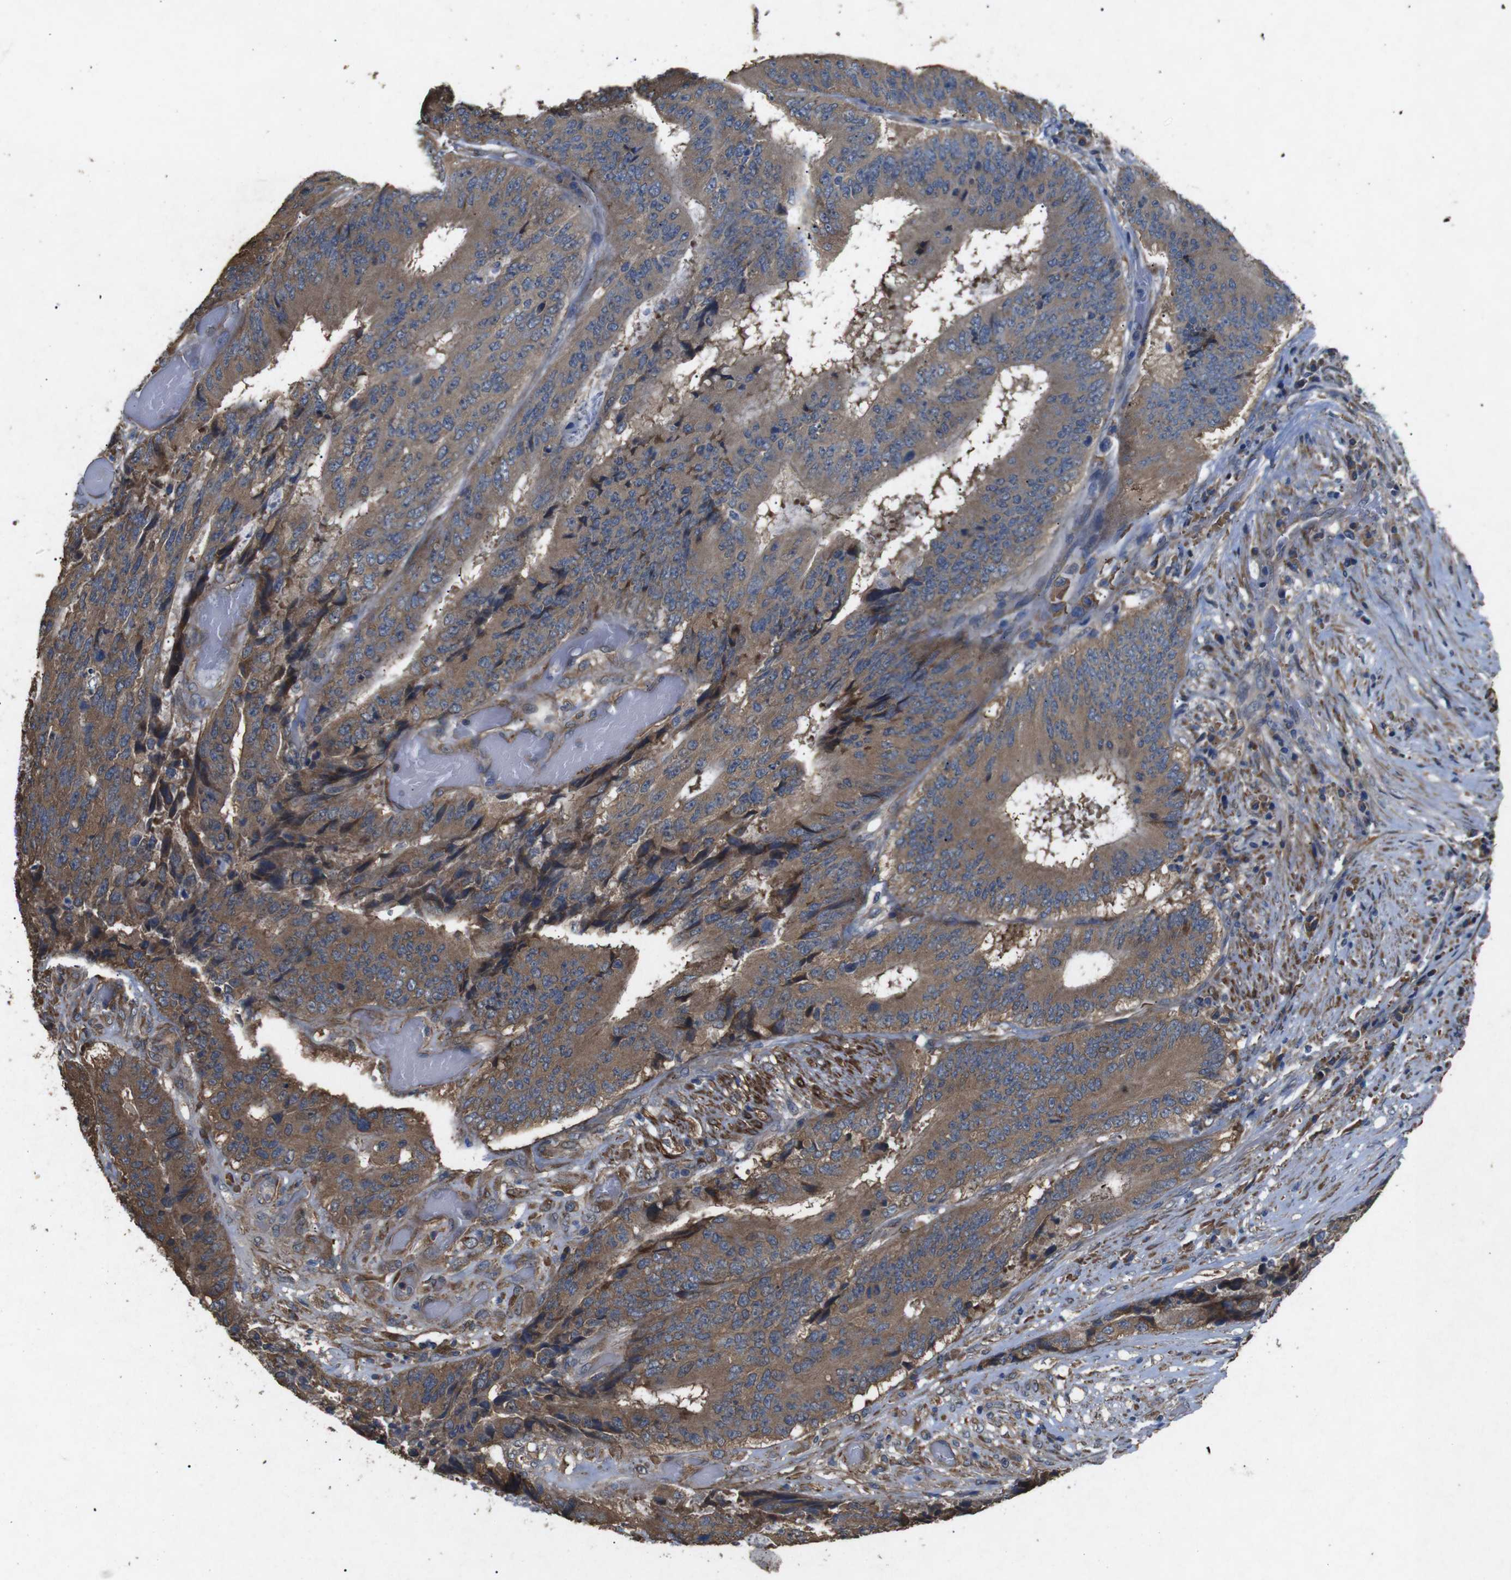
{"staining": {"intensity": "moderate", "quantity": ">75%", "location": "cytoplasmic/membranous"}, "tissue": "colorectal cancer", "cell_type": "Tumor cells", "image_type": "cancer", "snomed": [{"axis": "morphology", "description": "Adenocarcinoma, NOS"}, {"axis": "topography", "description": "Rectum"}], "caption": "Colorectal cancer (adenocarcinoma) was stained to show a protein in brown. There is medium levels of moderate cytoplasmic/membranous expression in about >75% of tumor cells.", "gene": "BNIP3", "patient": {"sex": "male", "age": 72}}